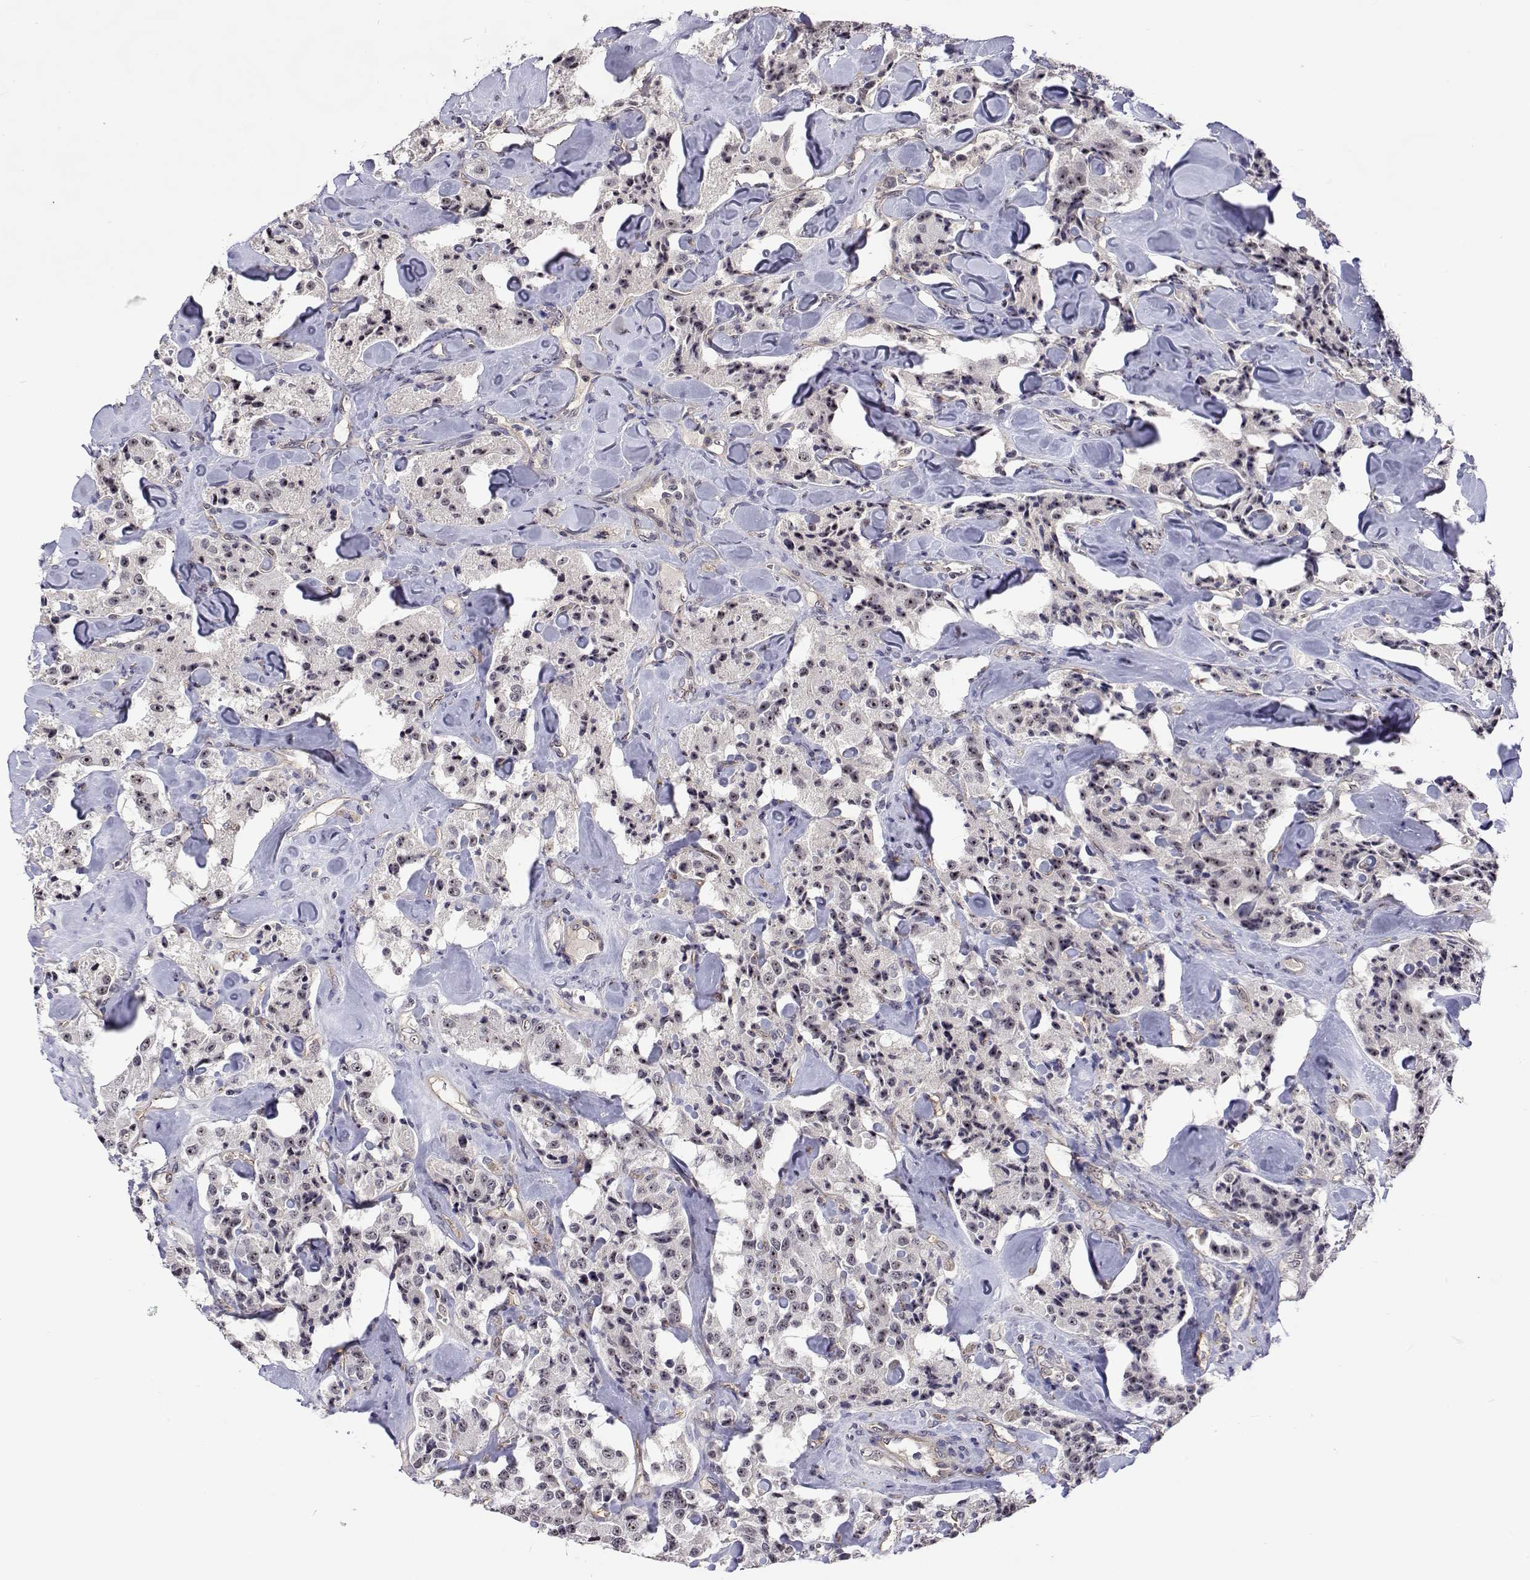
{"staining": {"intensity": "weak", "quantity": "25%-75%", "location": "nuclear"}, "tissue": "carcinoid", "cell_type": "Tumor cells", "image_type": "cancer", "snomed": [{"axis": "morphology", "description": "Carcinoid, malignant, NOS"}, {"axis": "topography", "description": "Pancreas"}], "caption": "Immunohistochemical staining of carcinoid demonstrates weak nuclear protein expression in approximately 25%-75% of tumor cells.", "gene": "NHP2", "patient": {"sex": "male", "age": 41}}